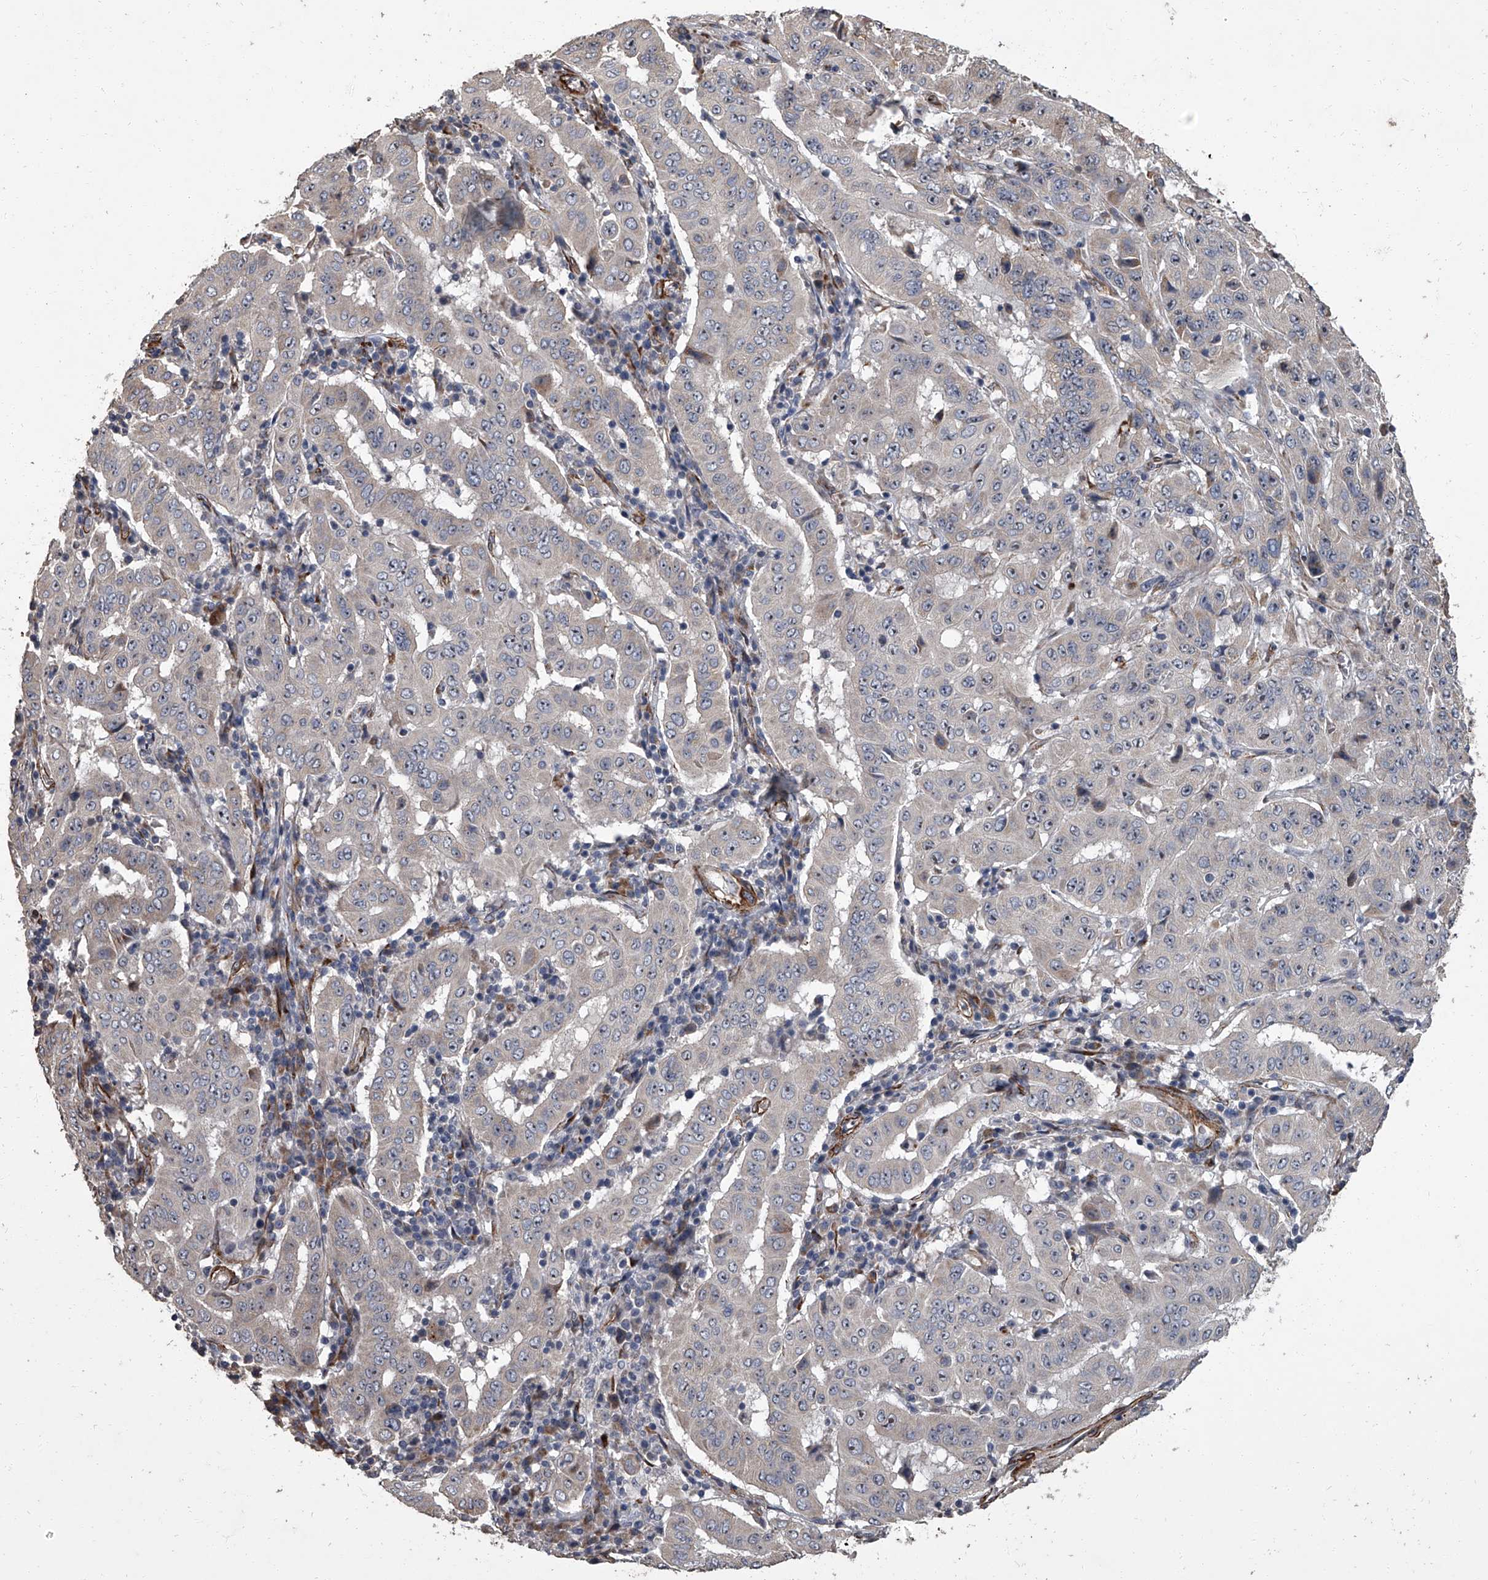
{"staining": {"intensity": "negative", "quantity": "none", "location": "none"}, "tissue": "pancreatic cancer", "cell_type": "Tumor cells", "image_type": "cancer", "snomed": [{"axis": "morphology", "description": "Adenocarcinoma, NOS"}, {"axis": "topography", "description": "Pancreas"}], "caption": "Pancreatic cancer stained for a protein using IHC demonstrates no expression tumor cells.", "gene": "SIRT4", "patient": {"sex": "male", "age": 63}}